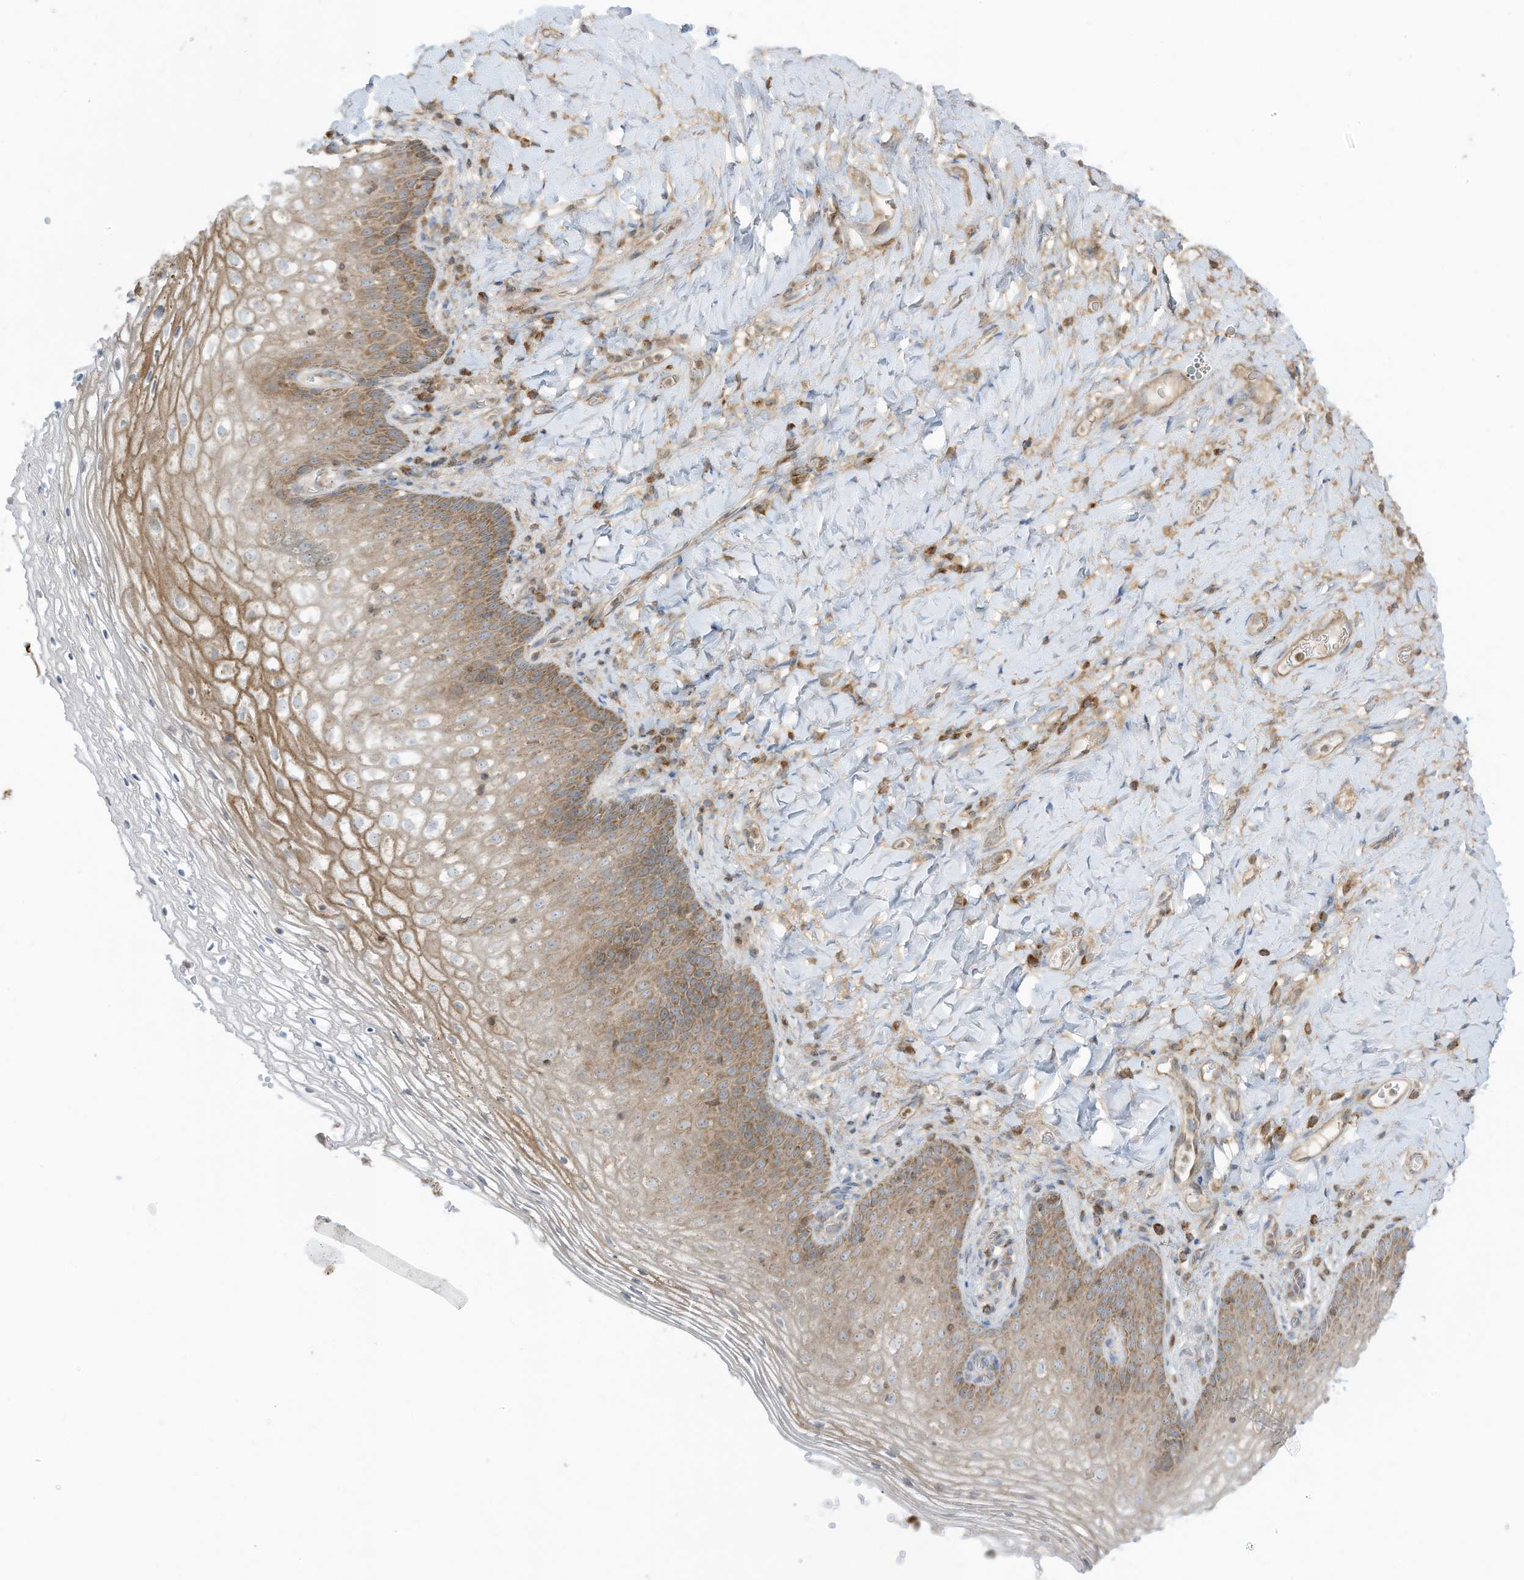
{"staining": {"intensity": "moderate", "quantity": "25%-75%", "location": "cytoplasmic/membranous"}, "tissue": "vagina", "cell_type": "Squamous epithelial cells", "image_type": "normal", "snomed": [{"axis": "morphology", "description": "Normal tissue, NOS"}, {"axis": "topography", "description": "Vagina"}], "caption": "Vagina stained for a protein (brown) shows moderate cytoplasmic/membranous positive expression in approximately 25%-75% of squamous epithelial cells.", "gene": "CGAS", "patient": {"sex": "female", "age": 60}}